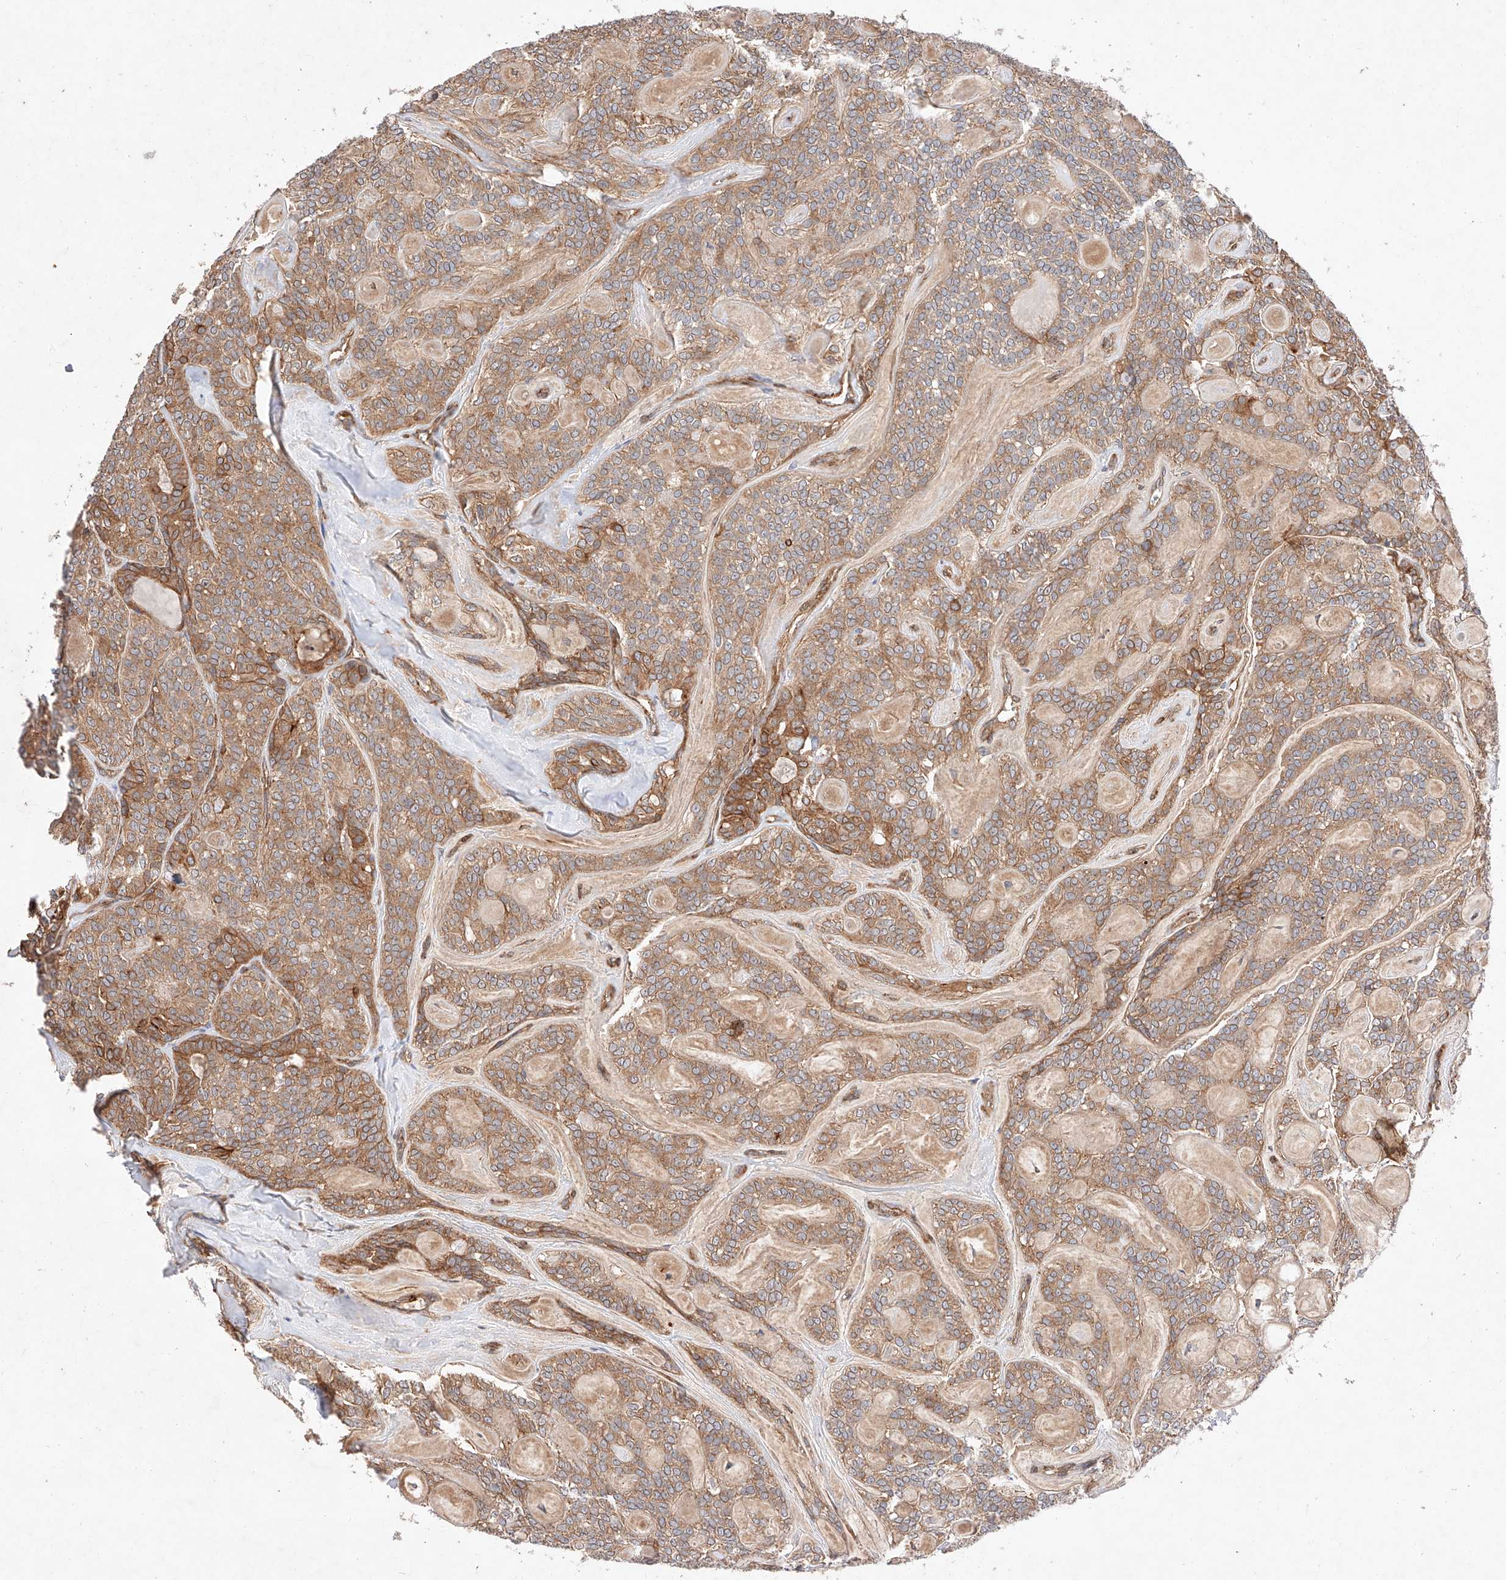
{"staining": {"intensity": "moderate", "quantity": ">75%", "location": "cytoplasmic/membranous"}, "tissue": "head and neck cancer", "cell_type": "Tumor cells", "image_type": "cancer", "snomed": [{"axis": "morphology", "description": "Adenocarcinoma, NOS"}, {"axis": "topography", "description": "Head-Neck"}], "caption": "Protein analysis of head and neck cancer tissue displays moderate cytoplasmic/membranous staining in about >75% of tumor cells.", "gene": "RAB23", "patient": {"sex": "male", "age": 66}}